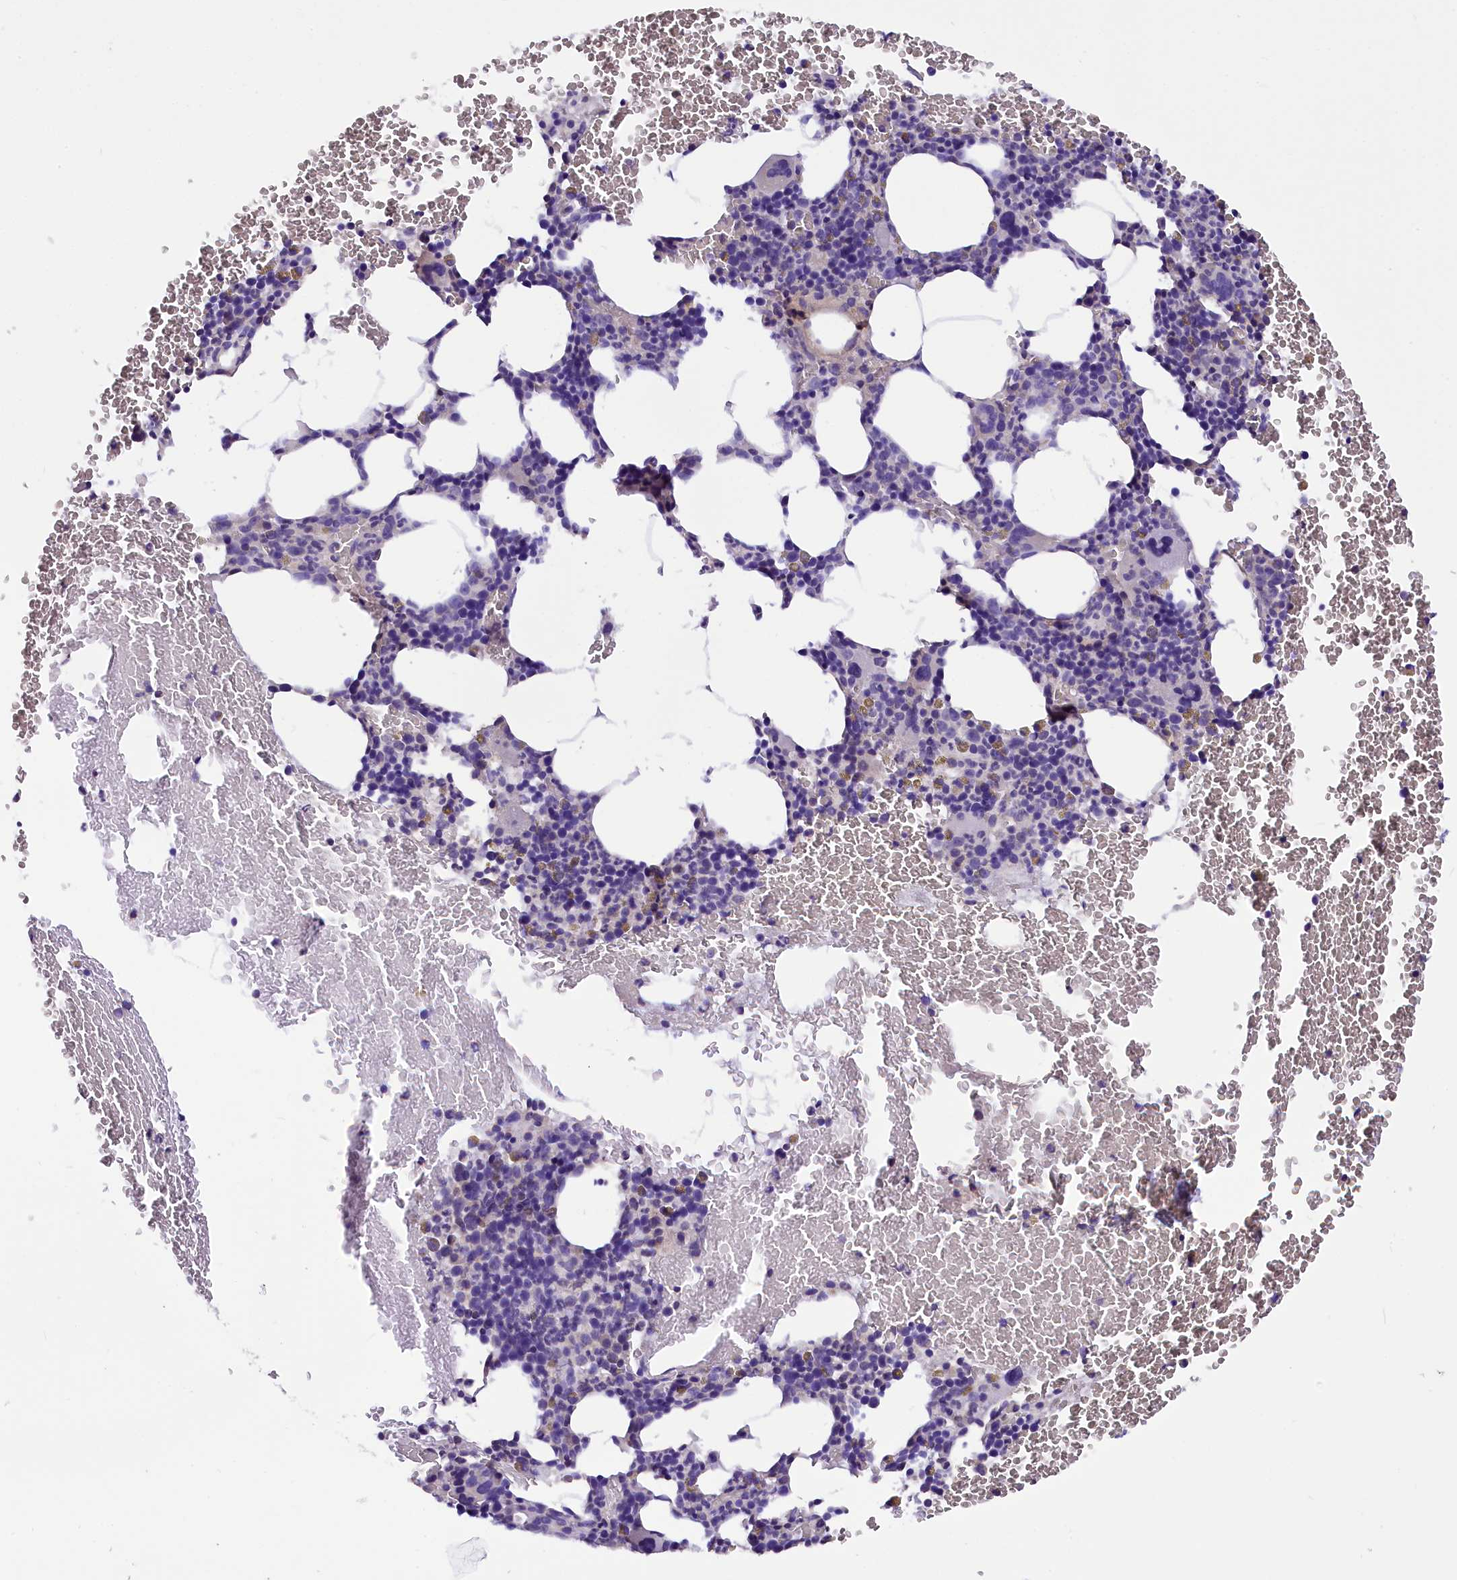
{"staining": {"intensity": "negative", "quantity": "none", "location": "none"}, "tissue": "bone marrow", "cell_type": "Hematopoietic cells", "image_type": "normal", "snomed": [{"axis": "morphology", "description": "Normal tissue, NOS"}, {"axis": "topography", "description": "Bone marrow"}], "caption": "High magnification brightfield microscopy of benign bone marrow stained with DAB (brown) and counterstained with hematoxylin (blue): hematopoietic cells show no significant positivity. (IHC, brightfield microscopy, high magnification).", "gene": "AP3B2", "patient": {"sex": "male", "age": 75}}